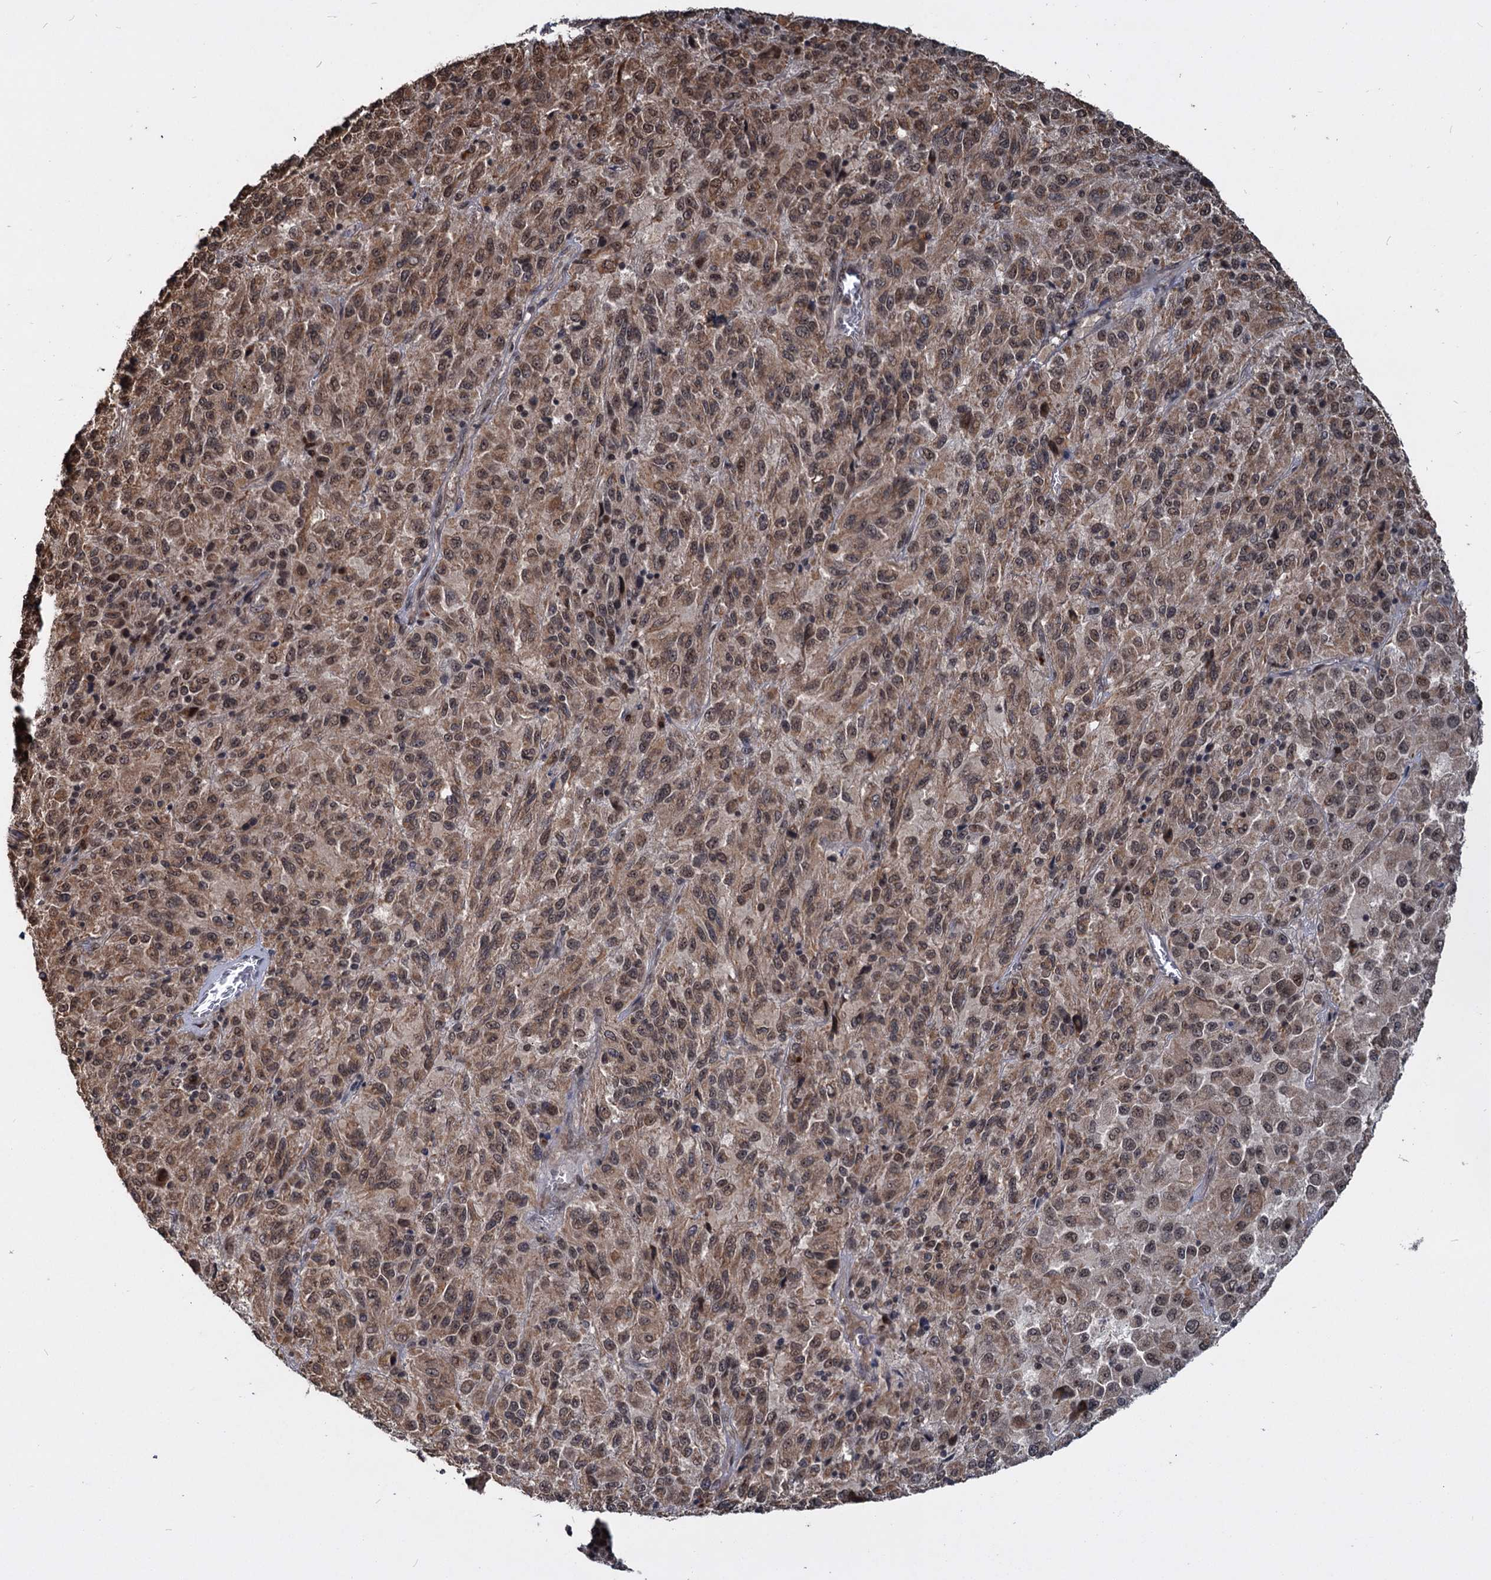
{"staining": {"intensity": "moderate", "quantity": ">75%", "location": "cytoplasmic/membranous,nuclear"}, "tissue": "melanoma", "cell_type": "Tumor cells", "image_type": "cancer", "snomed": [{"axis": "morphology", "description": "Malignant melanoma, Metastatic site"}, {"axis": "topography", "description": "Lung"}], "caption": "Tumor cells show medium levels of moderate cytoplasmic/membranous and nuclear staining in approximately >75% of cells in melanoma.", "gene": "FAM216B", "patient": {"sex": "male", "age": 64}}